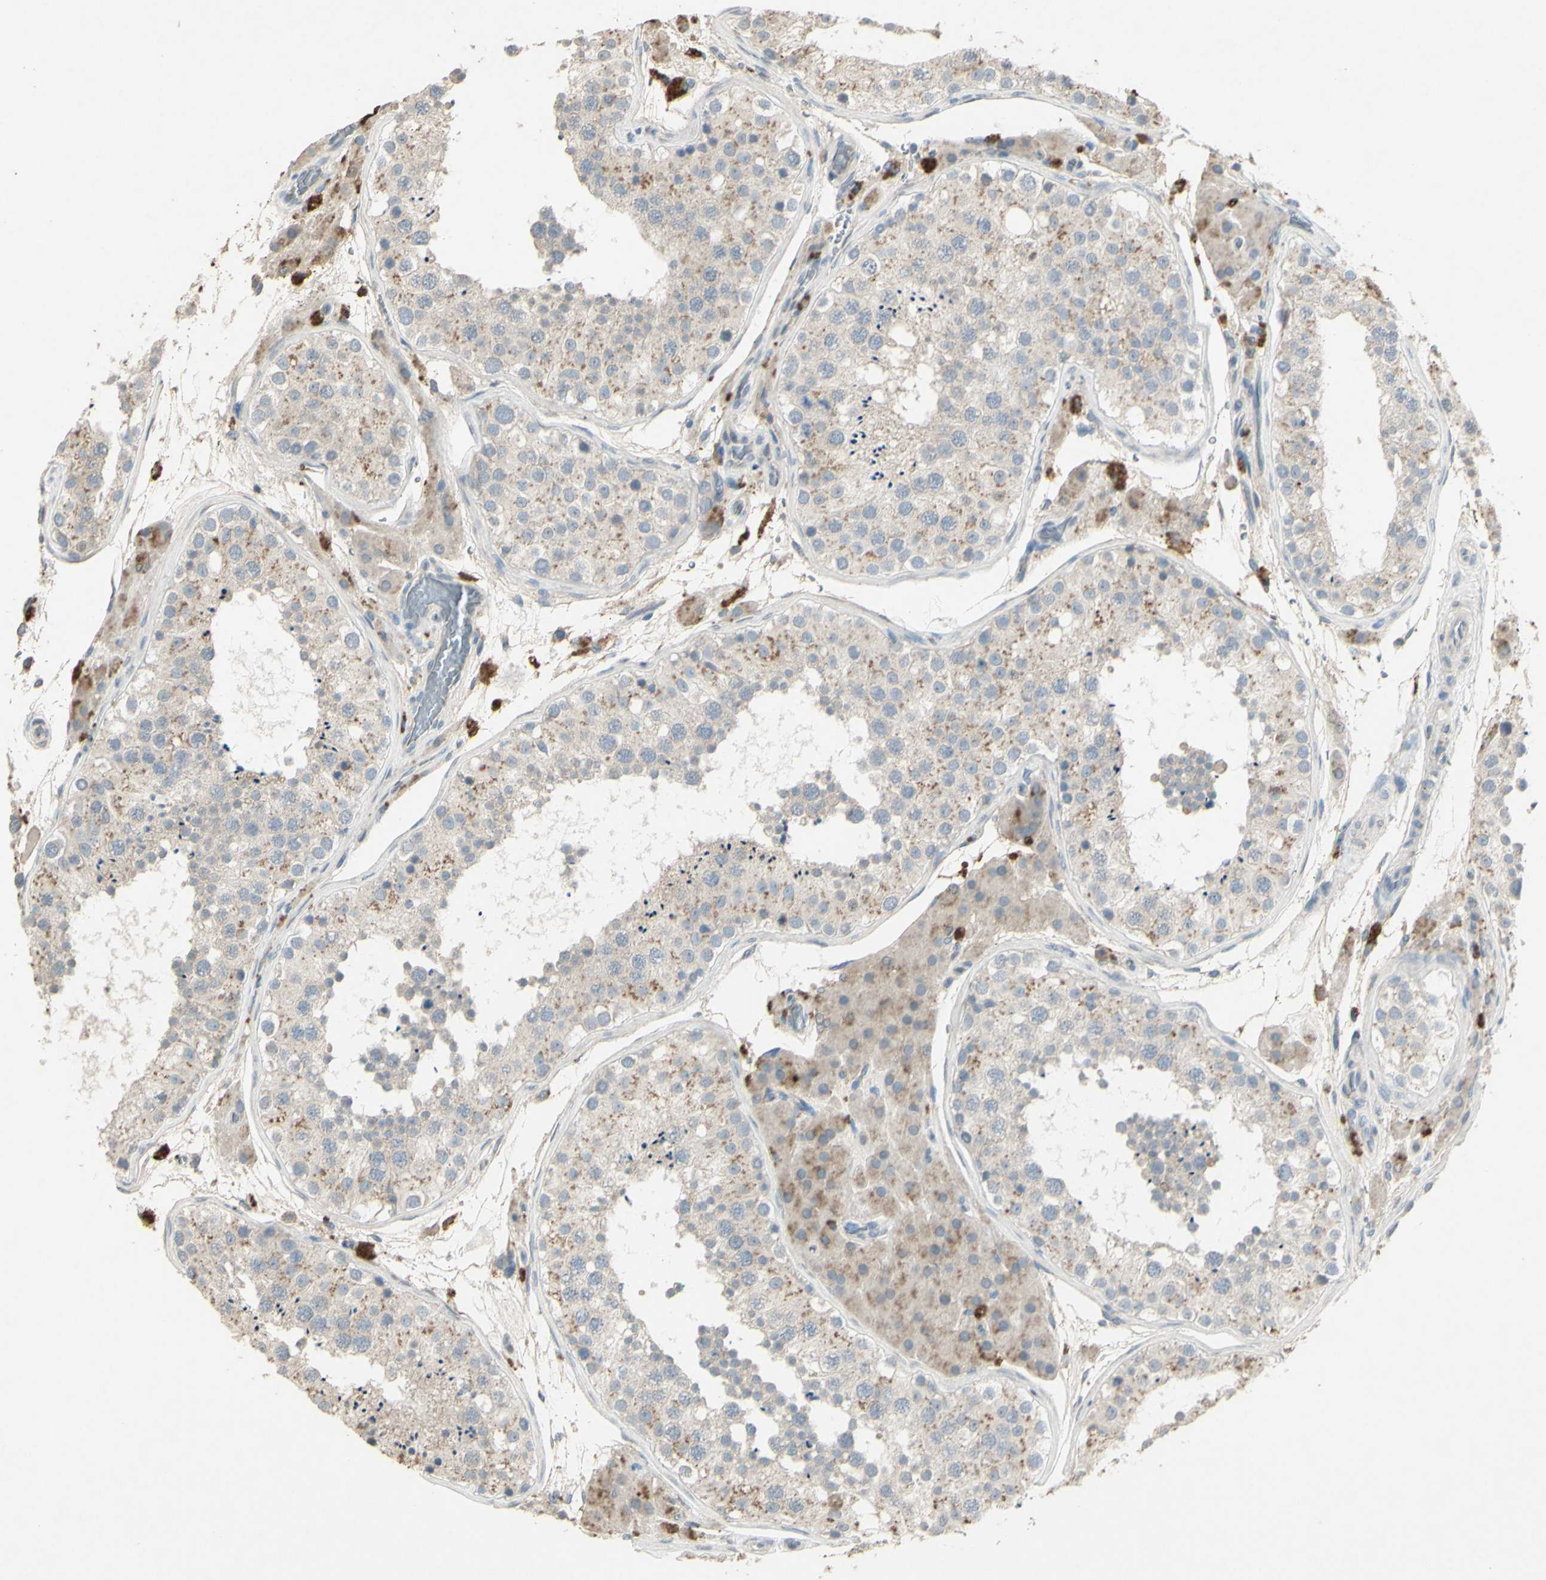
{"staining": {"intensity": "weak", "quantity": "<25%", "location": "cytoplasmic/membranous"}, "tissue": "testis", "cell_type": "Cells in seminiferous ducts", "image_type": "normal", "snomed": [{"axis": "morphology", "description": "Normal tissue, NOS"}, {"axis": "topography", "description": "Testis"}, {"axis": "topography", "description": "Epididymis"}], "caption": "The histopathology image shows no significant expression in cells in seminiferous ducts of testis.", "gene": "TIMM21", "patient": {"sex": "male", "age": 26}}